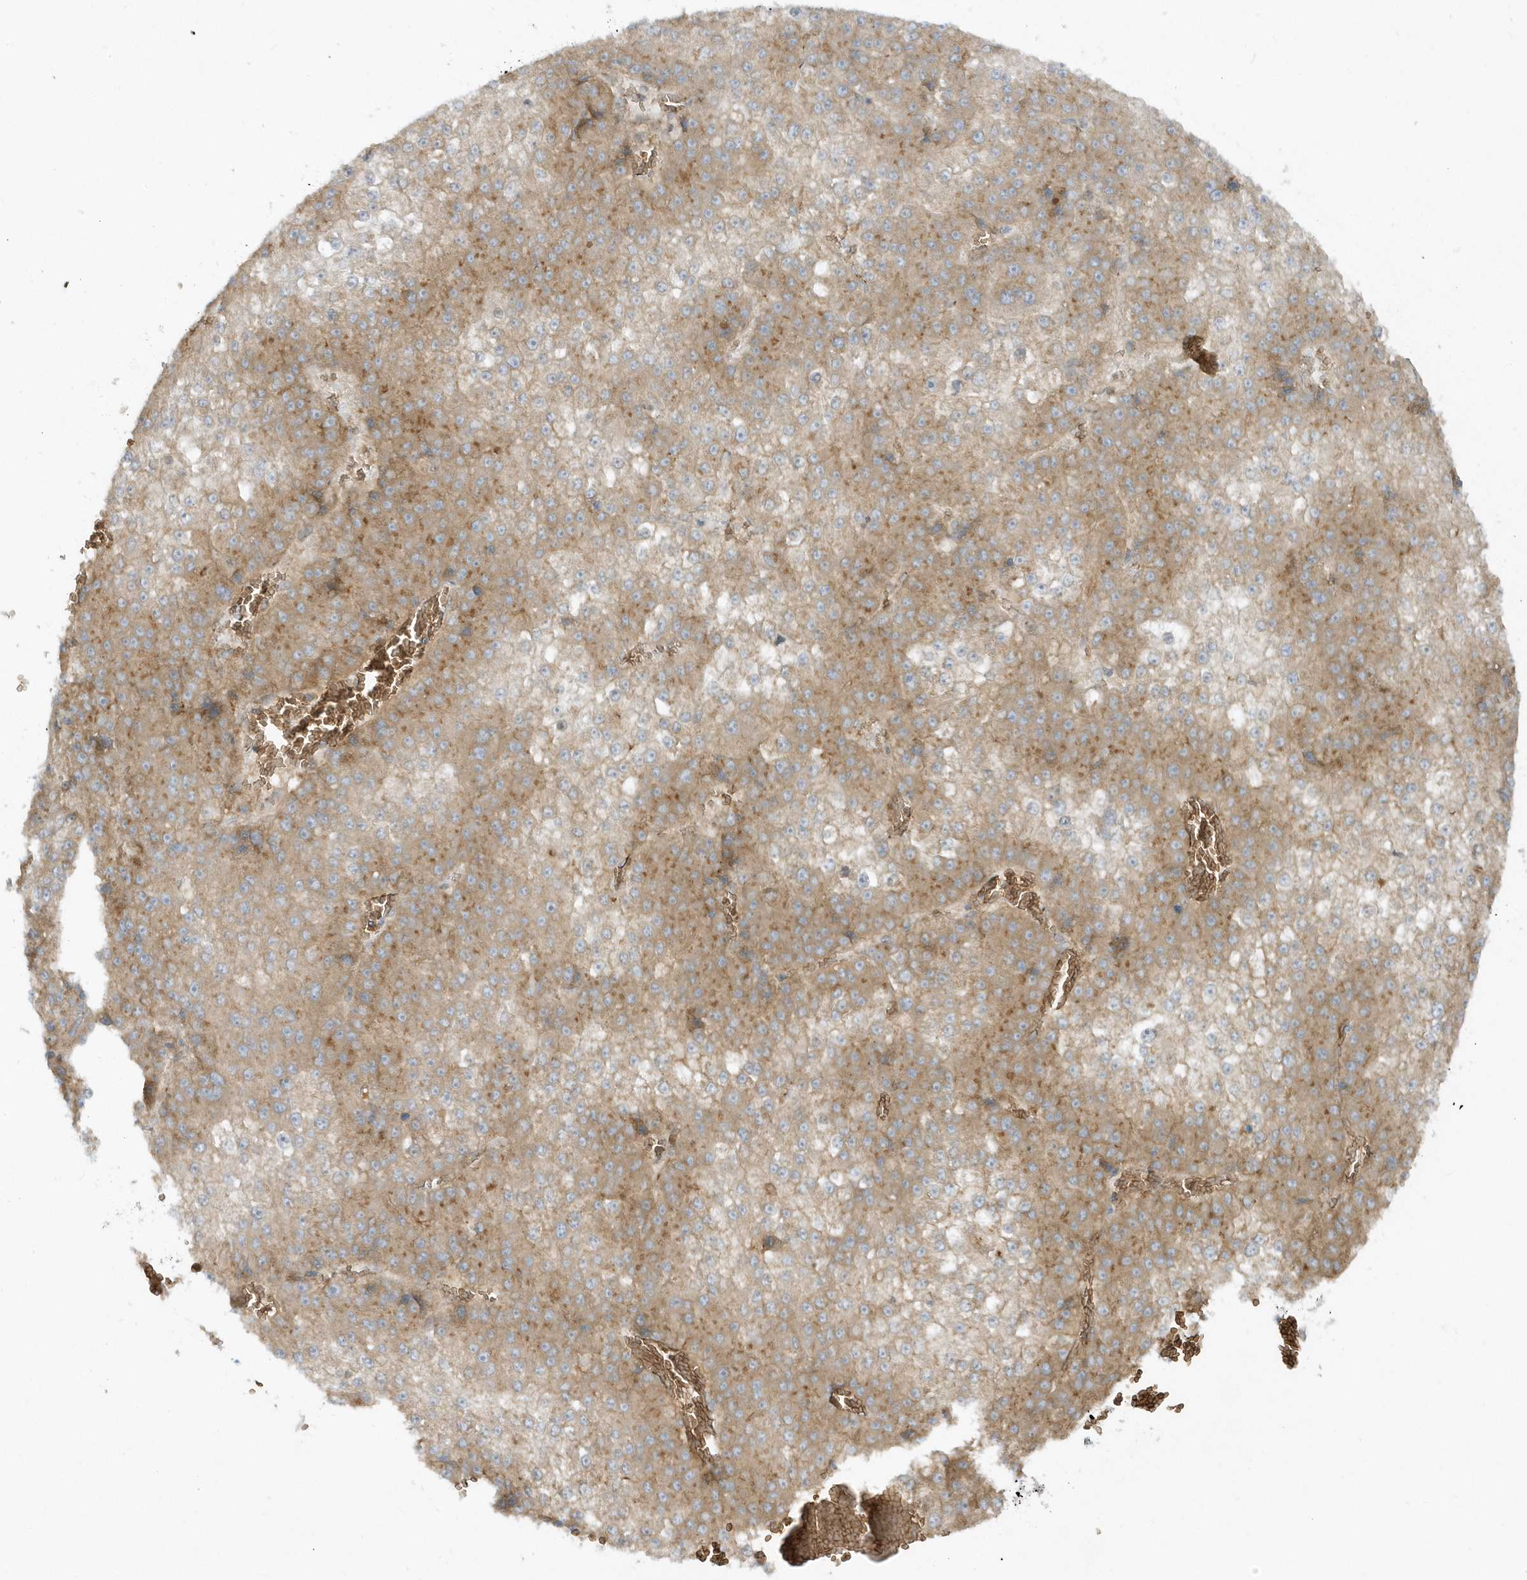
{"staining": {"intensity": "moderate", "quantity": ">75%", "location": "cytoplasmic/membranous"}, "tissue": "liver cancer", "cell_type": "Tumor cells", "image_type": "cancer", "snomed": [{"axis": "morphology", "description": "Carcinoma, Hepatocellular, NOS"}, {"axis": "topography", "description": "Liver"}], "caption": "Immunohistochemistry of liver cancer (hepatocellular carcinoma) displays medium levels of moderate cytoplasmic/membranous expression in about >75% of tumor cells. Immunohistochemistry (ihc) stains the protein in brown and the nuclei are stained blue.", "gene": "RPP40", "patient": {"sex": "female", "age": 73}}